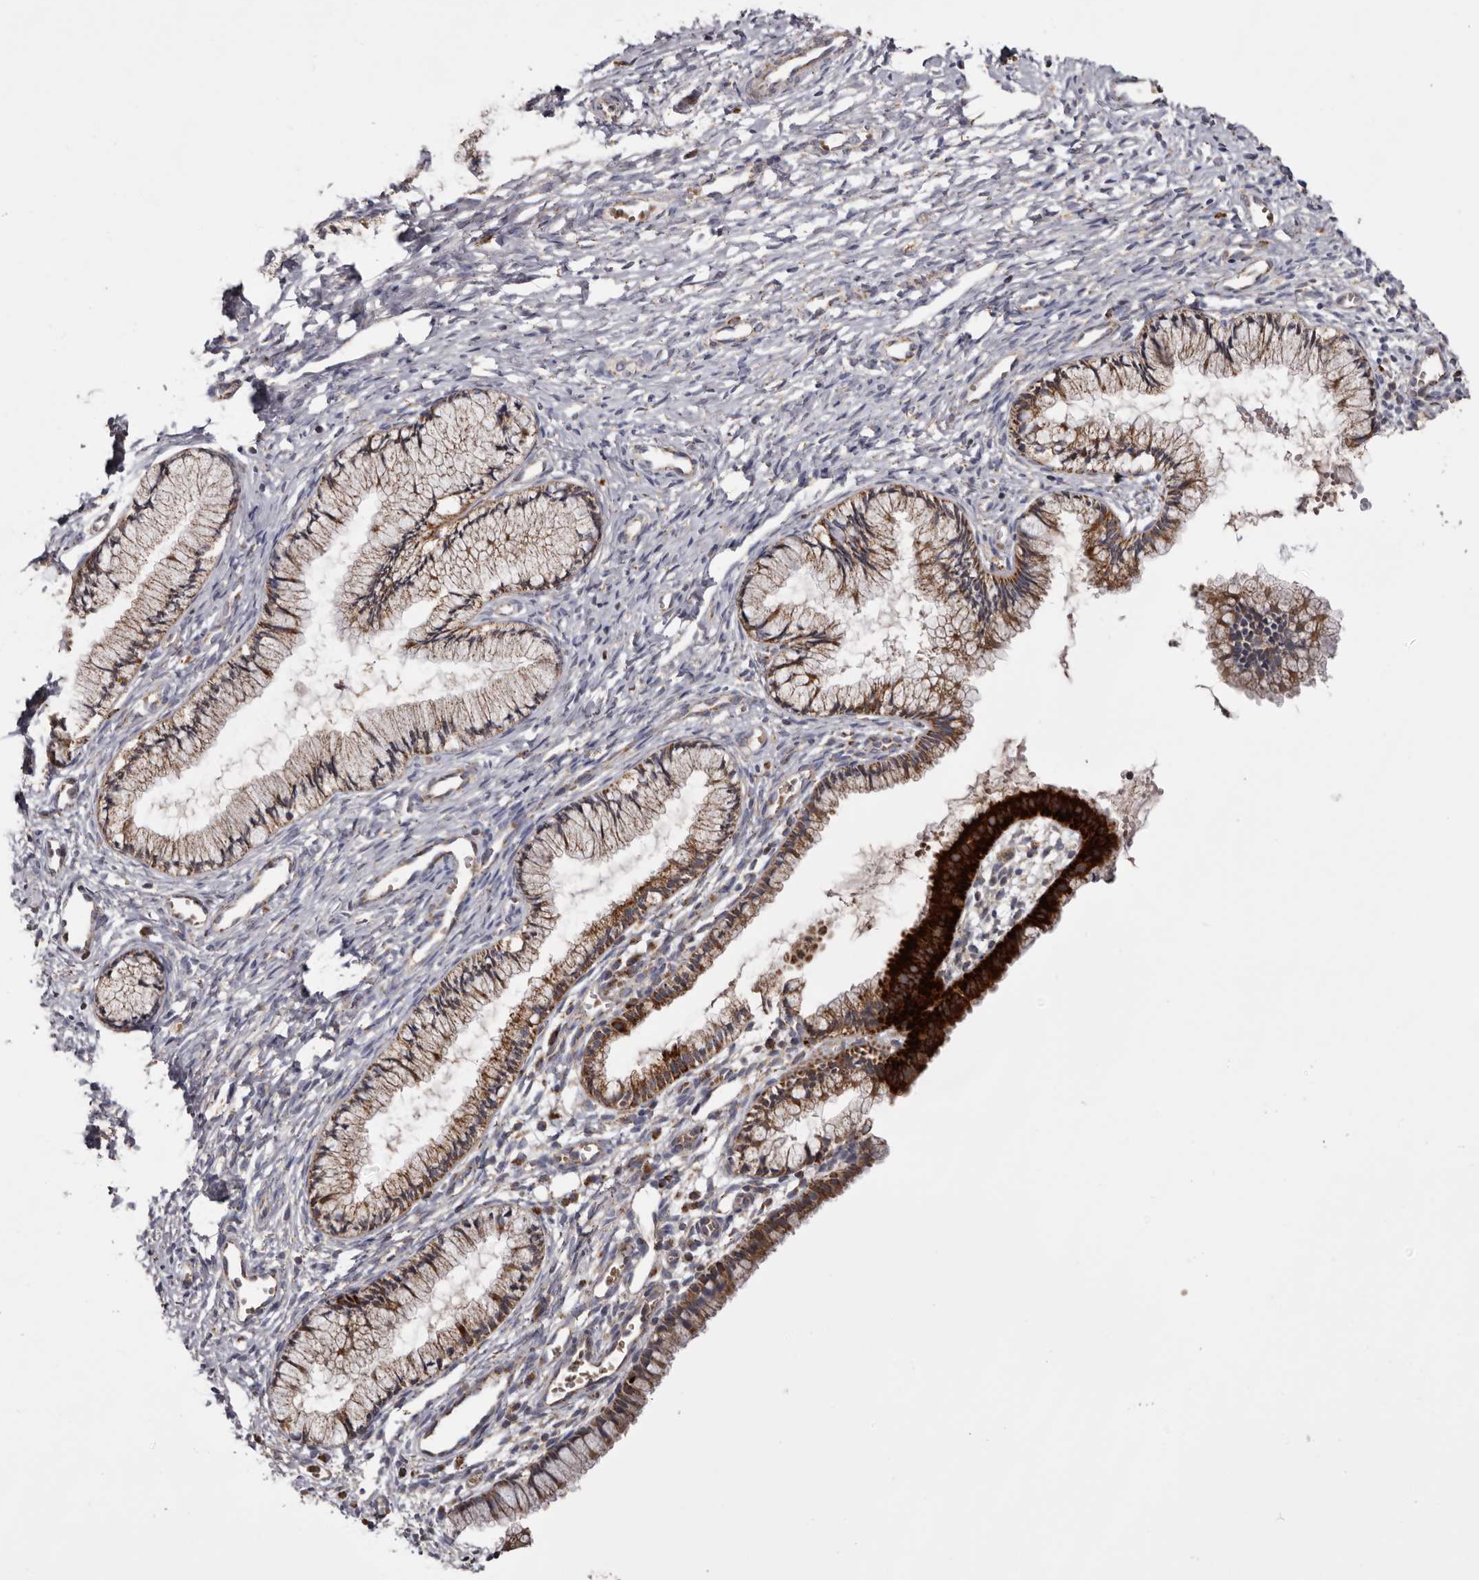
{"staining": {"intensity": "strong", "quantity": "25%-75%", "location": "cytoplasmic/membranous"}, "tissue": "cervix", "cell_type": "Glandular cells", "image_type": "normal", "snomed": [{"axis": "morphology", "description": "Normal tissue, NOS"}, {"axis": "topography", "description": "Cervix"}], "caption": "IHC histopathology image of normal cervix stained for a protein (brown), which reveals high levels of strong cytoplasmic/membranous expression in approximately 25%-75% of glandular cells.", "gene": "MECR", "patient": {"sex": "female", "age": 27}}